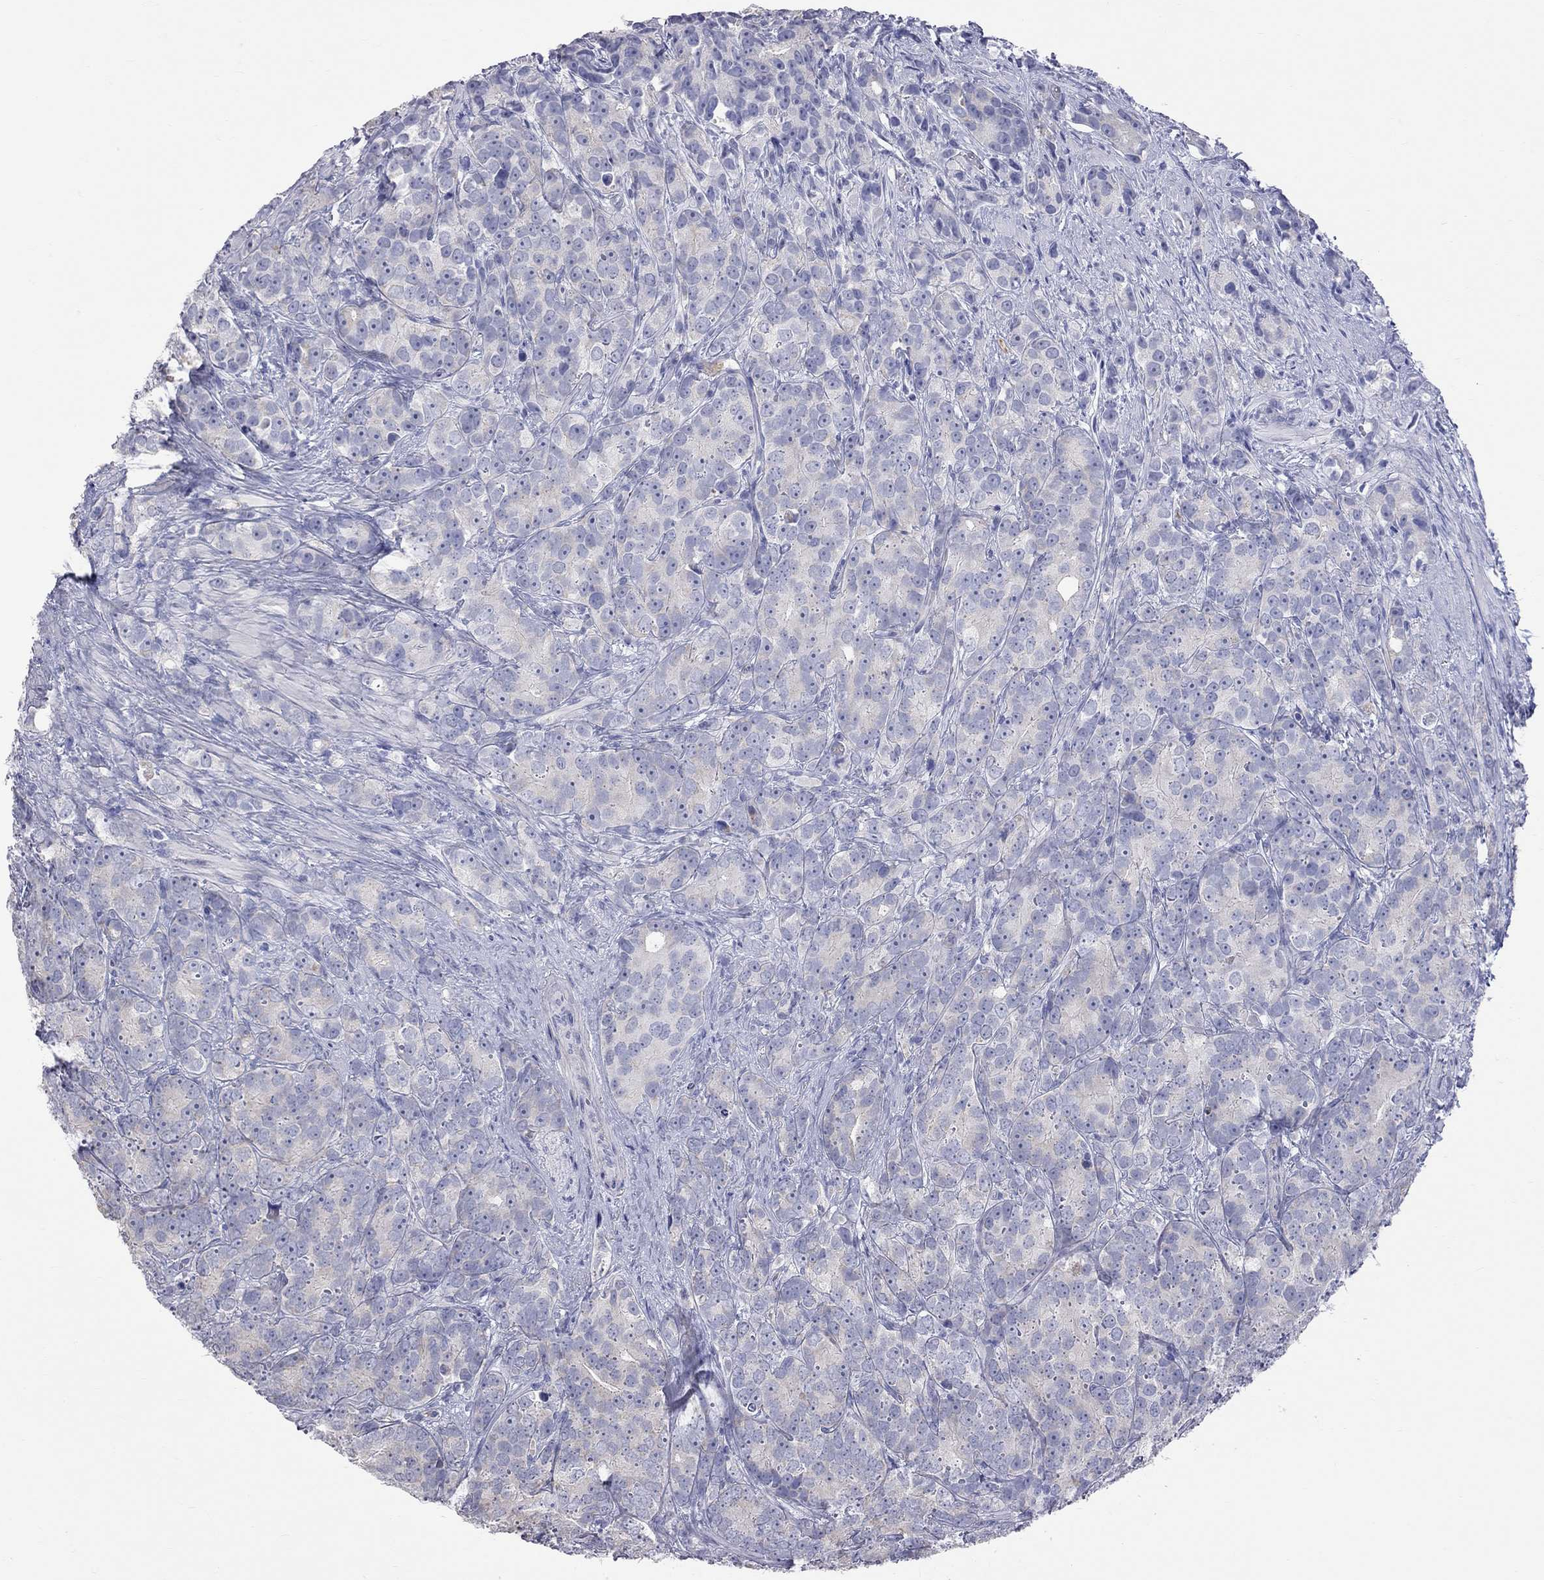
{"staining": {"intensity": "negative", "quantity": "none", "location": "none"}, "tissue": "prostate cancer", "cell_type": "Tumor cells", "image_type": "cancer", "snomed": [{"axis": "morphology", "description": "Adenocarcinoma, High grade"}, {"axis": "topography", "description": "Prostate"}], "caption": "IHC photomicrograph of neoplastic tissue: human high-grade adenocarcinoma (prostate) stained with DAB exhibits no significant protein expression in tumor cells.", "gene": "KCND2", "patient": {"sex": "male", "age": 90}}